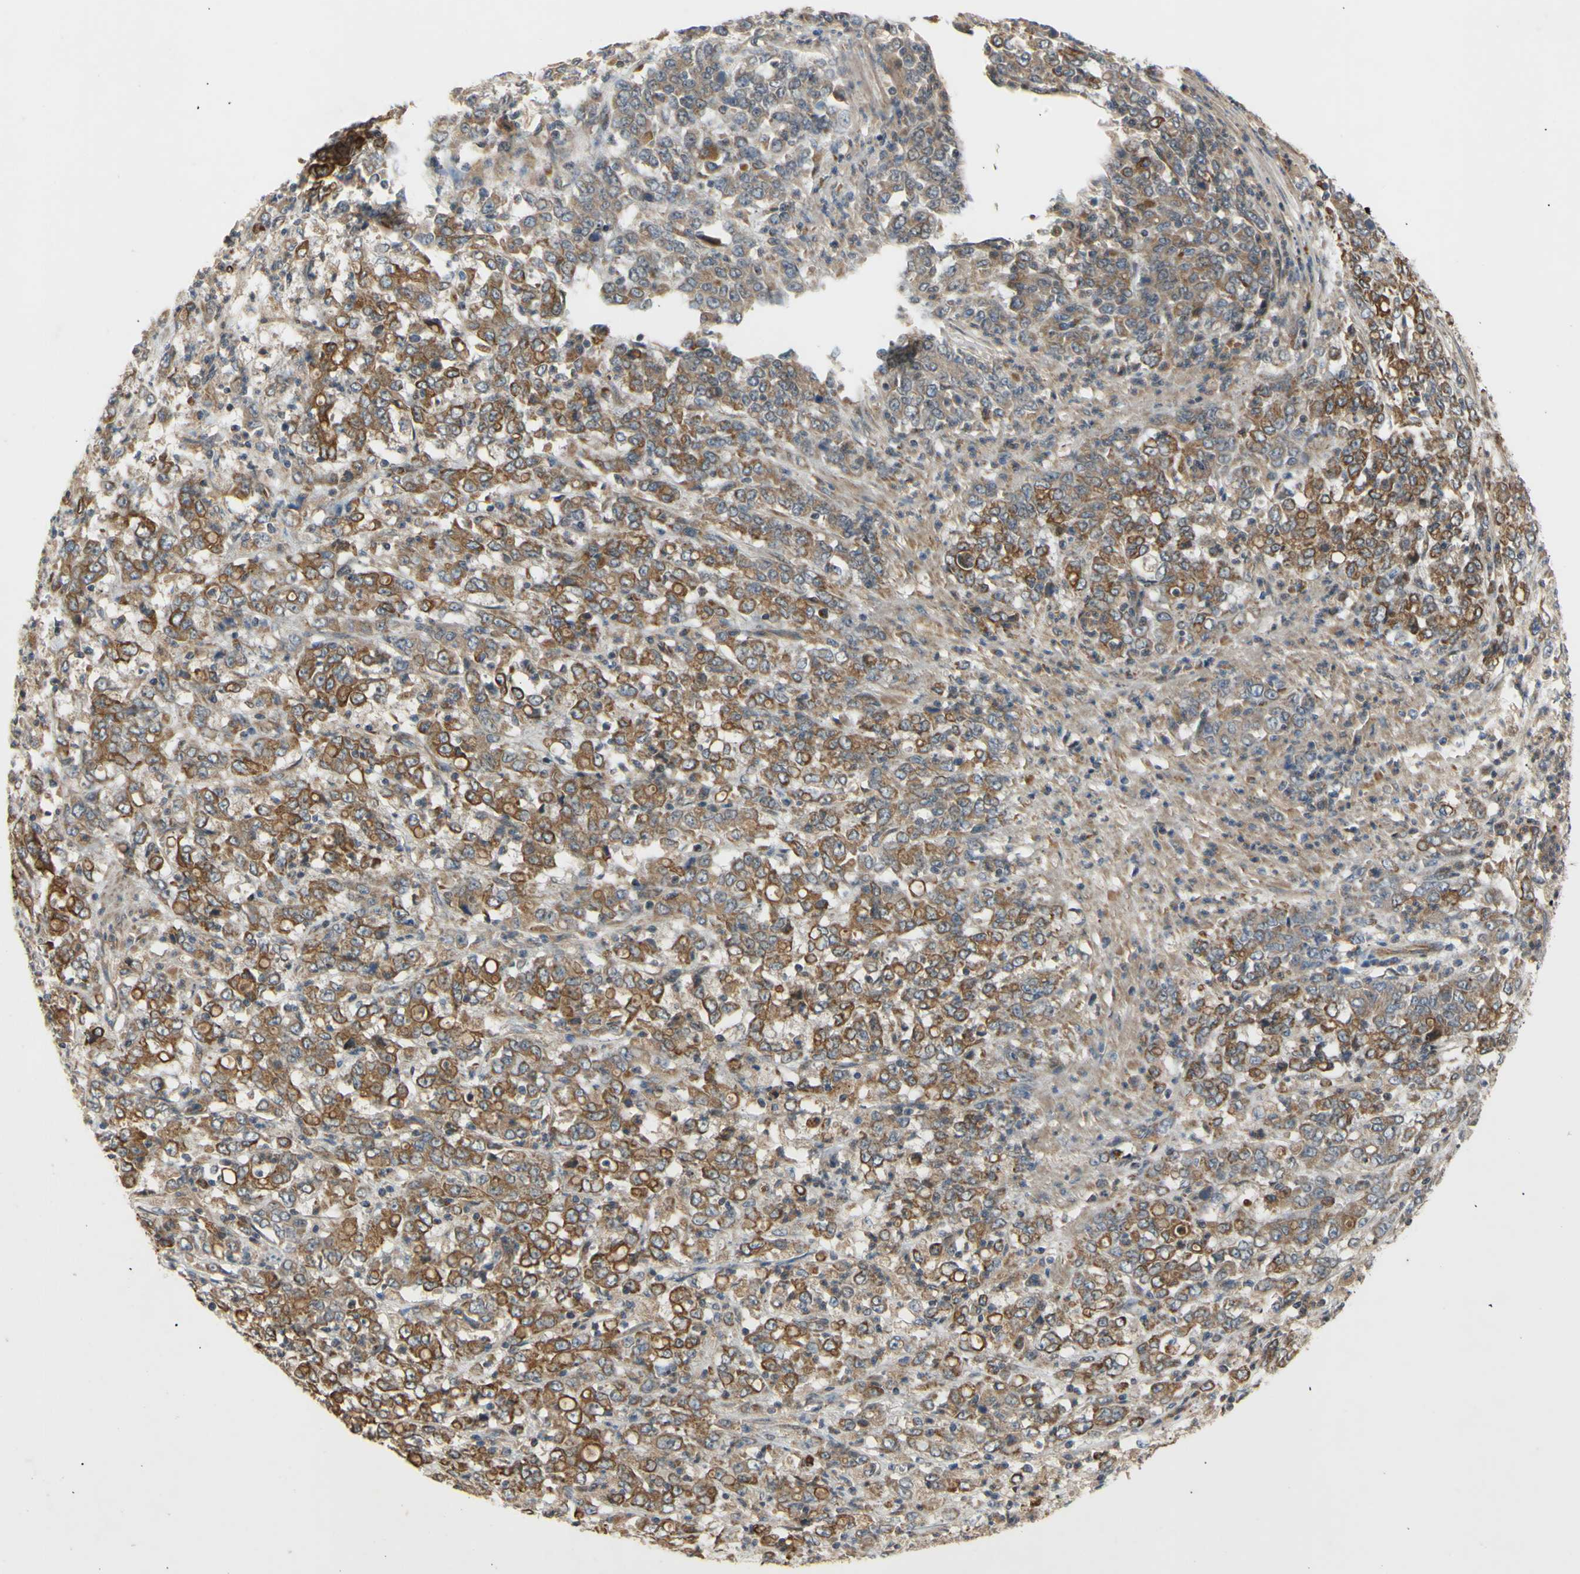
{"staining": {"intensity": "moderate", "quantity": ">75%", "location": "cytoplasmic/membranous"}, "tissue": "stomach cancer", "cell_type": "Tumor cells", "image_type": "cancer", "snomed": [{"axis": "morphology", "description": "Adenocarcinoma, NOS"}, {"axis": "topography", "description": "Stomach, lower"}], "caption": "About >75% of tumor cells in human stomach adenocarcinoma demonstrate moderate cytoplasmic/membranous protein staining as visualized by brown immunohistochemical staining.", "gene": "PKN1", "patient": {"sex": "female", "age": 71}}